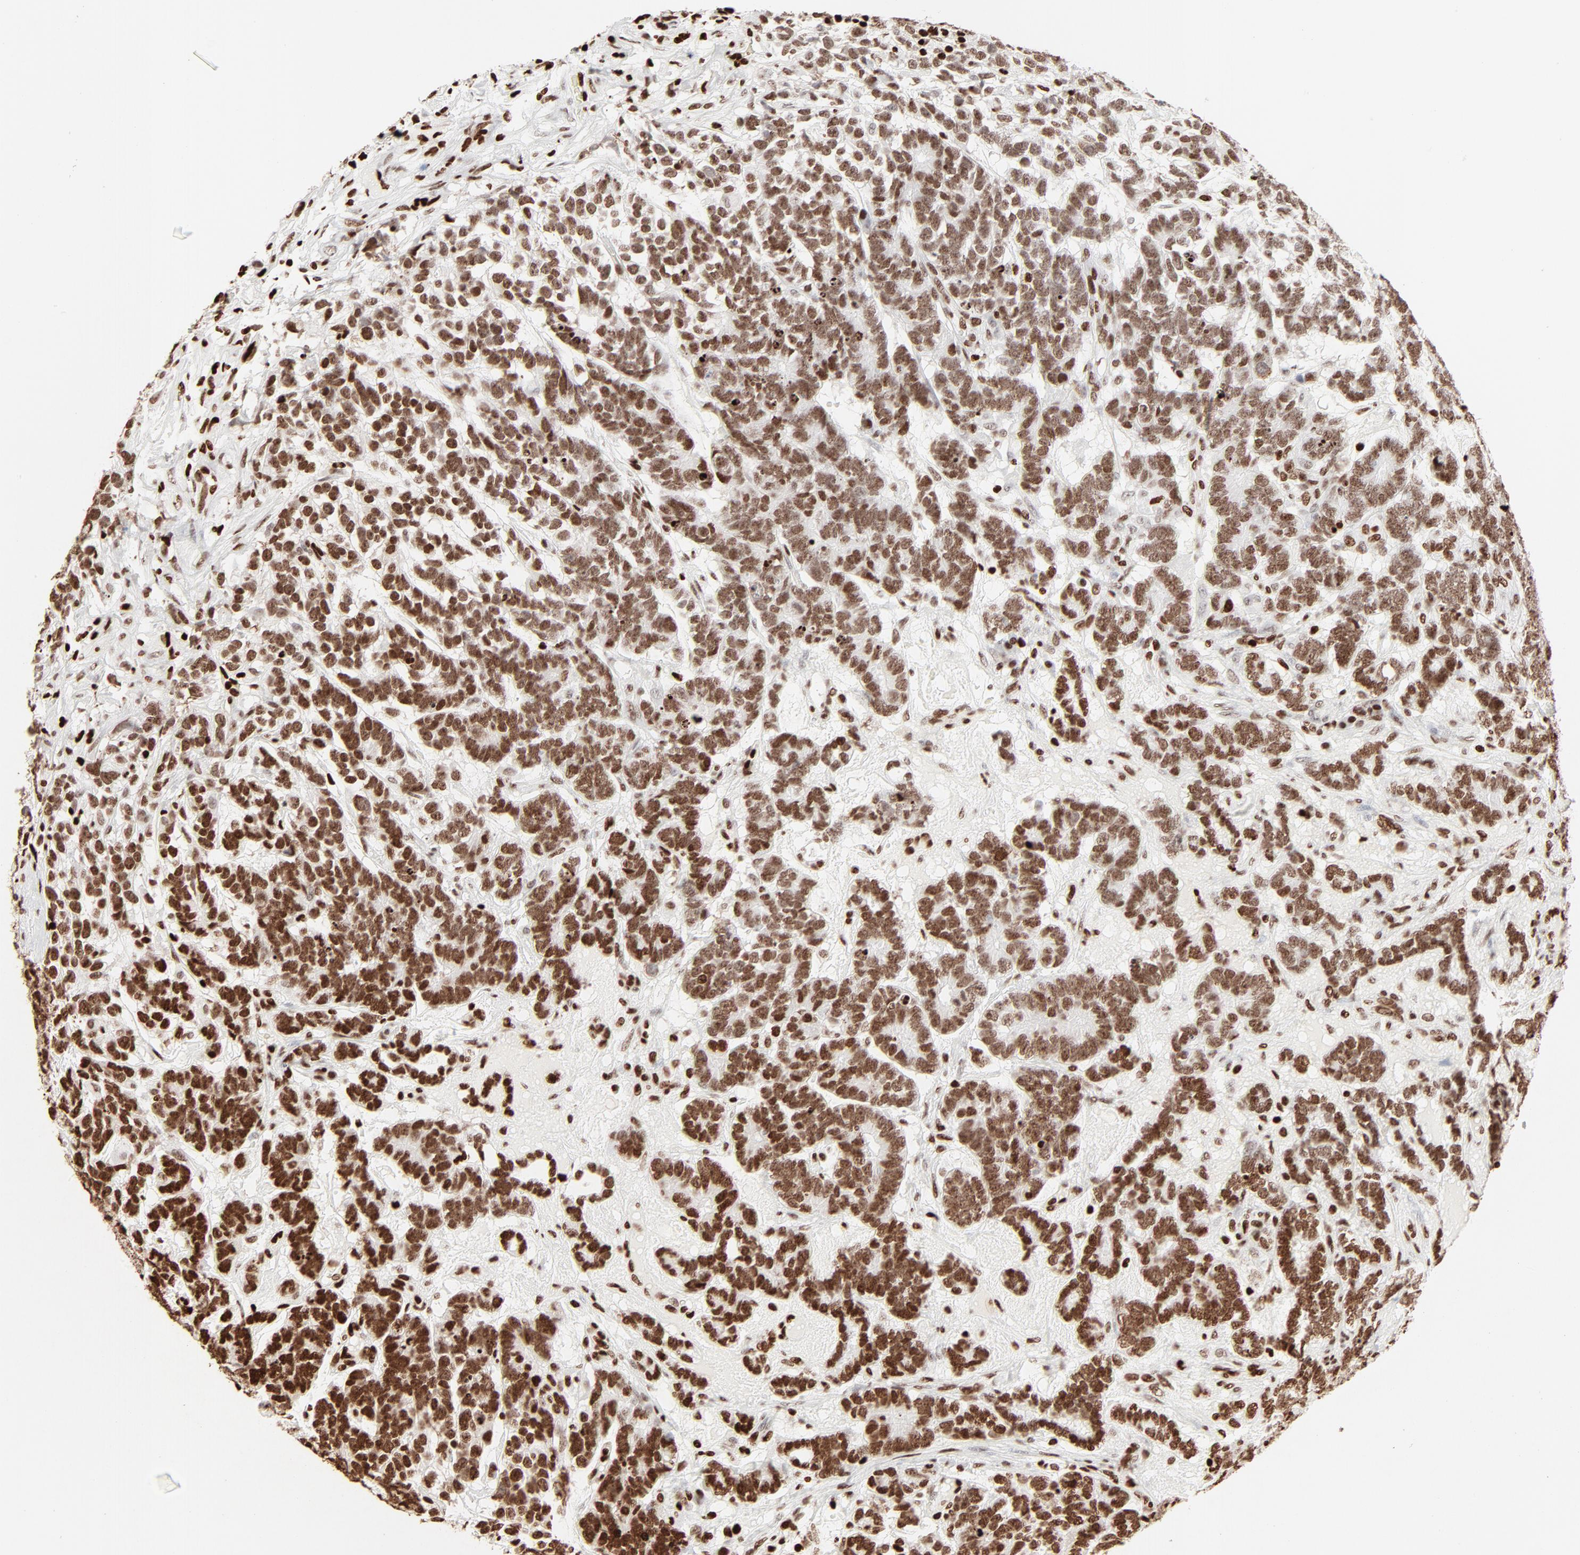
{"staining": {"intensity": "moderate", "quantity": ">75%", "location": "nuclear"}, "tissue": "testis cancer", "cell_type": "Tumor cells", "image_type": "cancer", "snomed": [{"axis": "morphology", "description": "Carcinoma, Embryonal, NOS"}, {"axis": "topography", "description": "Testis"}], "caption": "Immunohistochemistry staining of embryonal carcinoma (testis), which shows medium levels of moderate nuclear expression in approximately >75% of tumor cells indicating moderate nuclear protein positivity. The staining was performed using DAB (brown) for protein detection and nuclei were counterstained in hematoxylin (blue).", "gene": "HMGB2", "patient": {"sex": "male", "age": 26}}